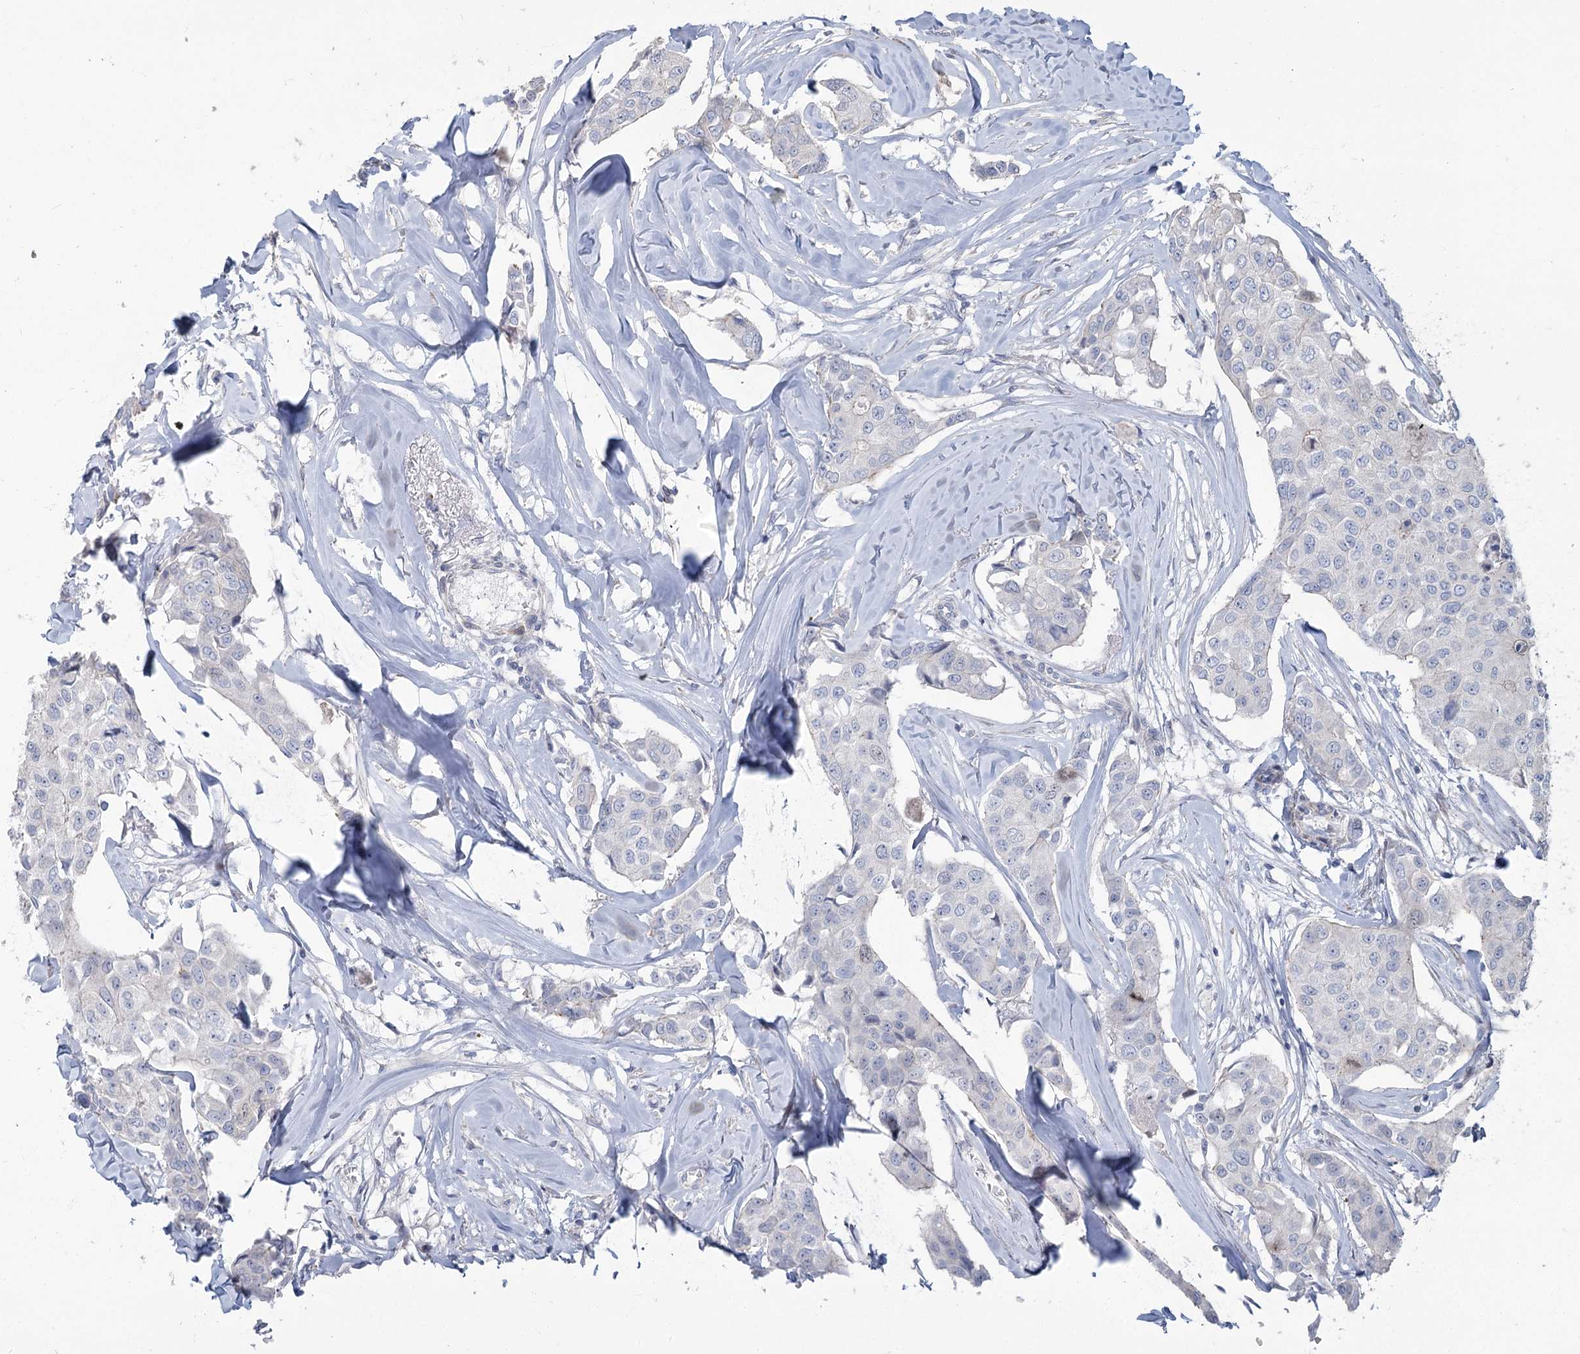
{"staining": {"intensity": "negative", "quantity": "none", "location": "none"}, "tissue": "breast cancer", "cell_type": "Tumor cells", "image_type": "cancer", "snomed": [{"axis": "morphology", "description": "Duct carcinoma"}, {"axis": "topography", "description": "Breast"}], "caption": "Image shows no significant protein staining in tumor cells of intraductal carcinoma (breast). (IHC, brightfield microscopy, high magnification).", "gene": "ABITRAM", "patient": {"sex": "female", "age": 80}}